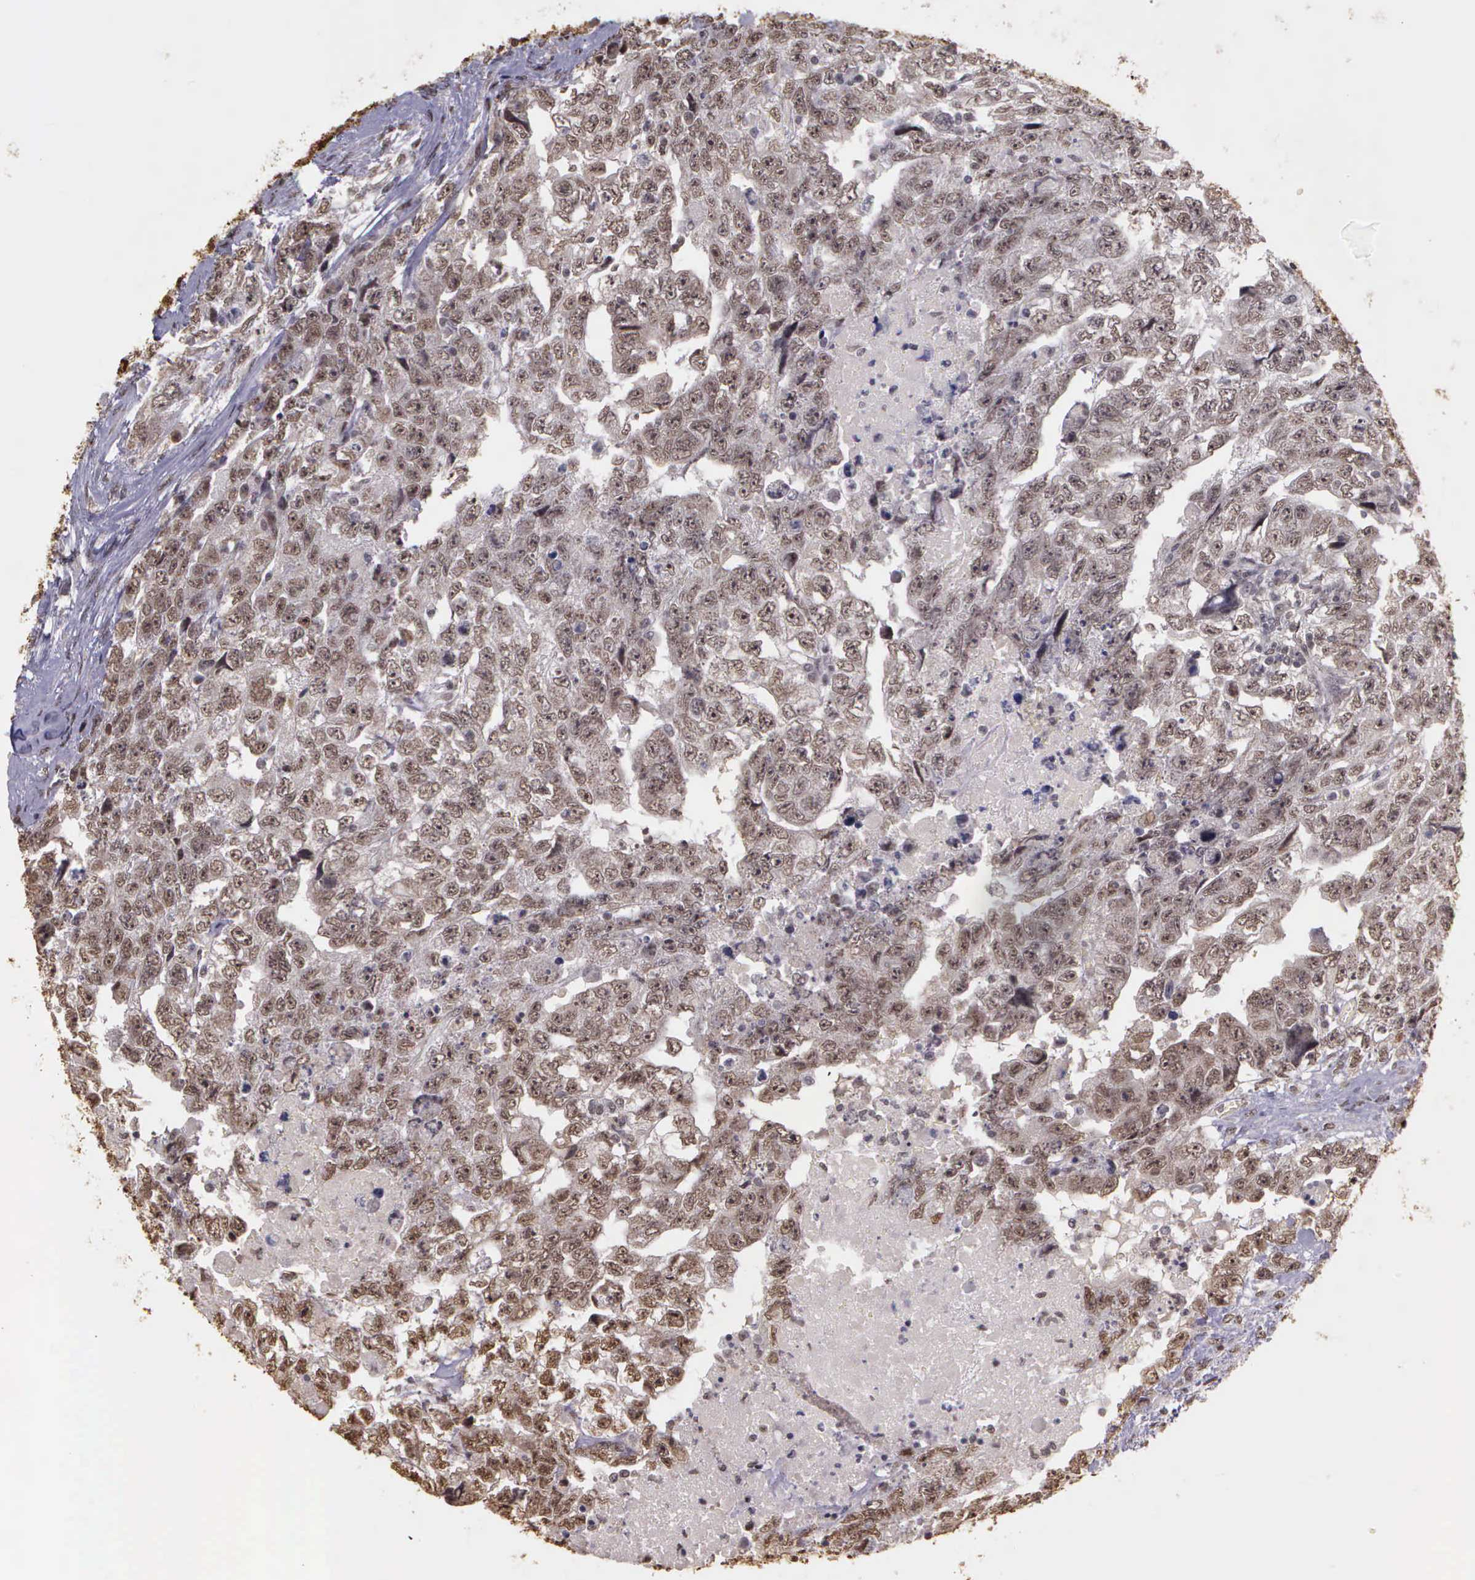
{"staining": {"intensity": "weak", "quantity": "25%-75%", "location": "nuclear"}, "tissue": "testis cancer", "cell_type": "Tumor cells", "image_type": "cancer", "snomed": [{"axis": "morphology", "description": "Carcinoma, Embryonal, NOS"}, {"axis": "topography", "description": "Testis"}], "caption": "This histopathology image exhibits immunohistochemistry (IHC) staining of human testis cancer, with low weak nuclear staining in approximately 25%-75% of tumor cells.", "gene": "ARMCX5", "patient": {"sex": "male", "age": 36}}